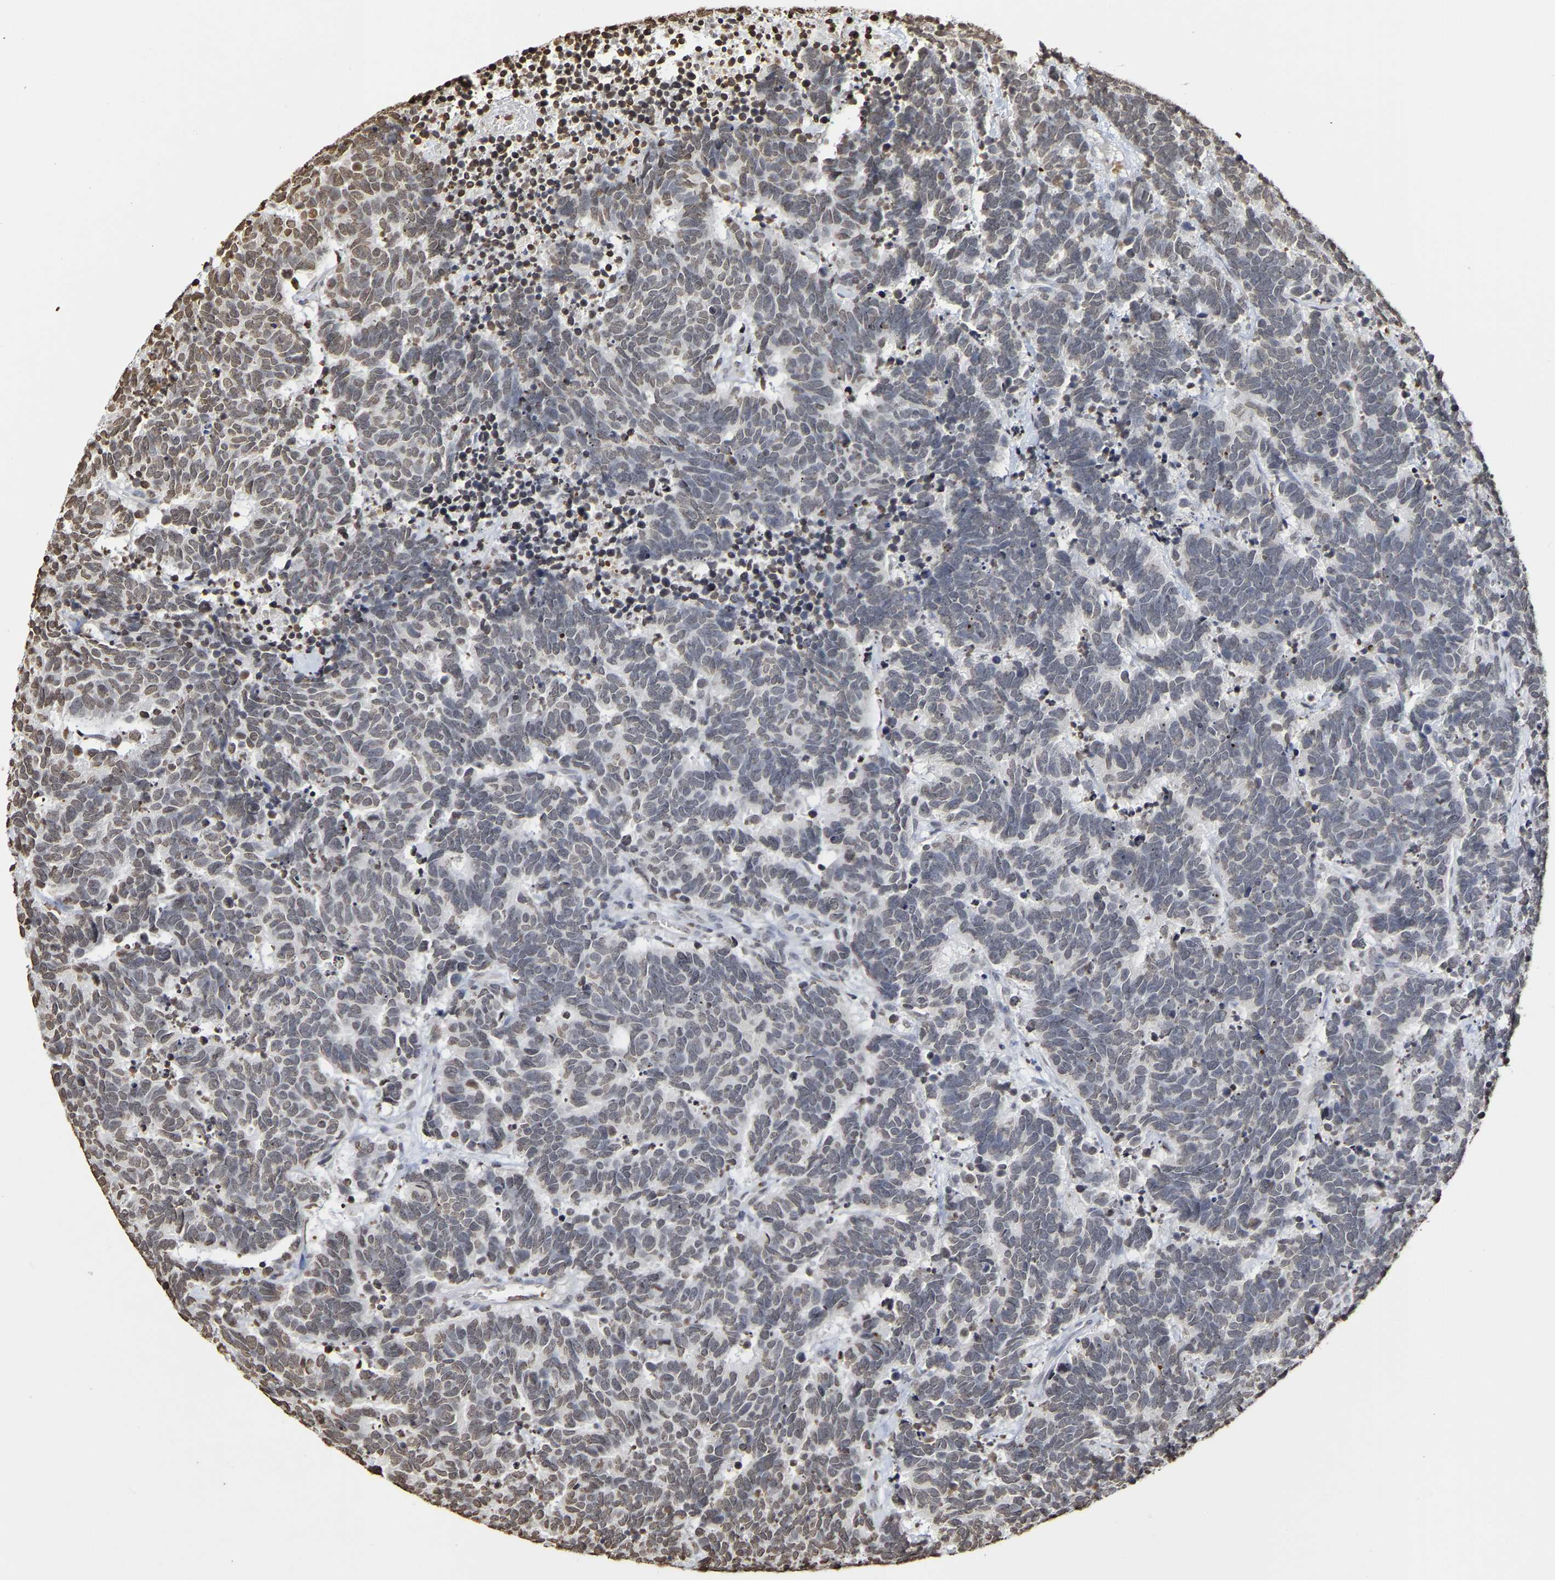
{"staining": {"intensity": "moderate", "quantity": "<25%", "location": "nuclear"}, "tissue": "carcinoid", "cell_type": "Tumor cells", "image_type": "cancer", "snomed": [{"axis": "morphology", "description": "Carcinoma, NOS"}, {"axis": "morphology", "description": "Carcinoid, malignant, NOS"}, {"axis": "topography", "description": "Urinary bladder"}], "caption": "Human carcinoma stained with a protein marker exhibits moderate staining in tumor cells.", "gene": "ATF4", "patient": {"sex": "male", "age": 57}}